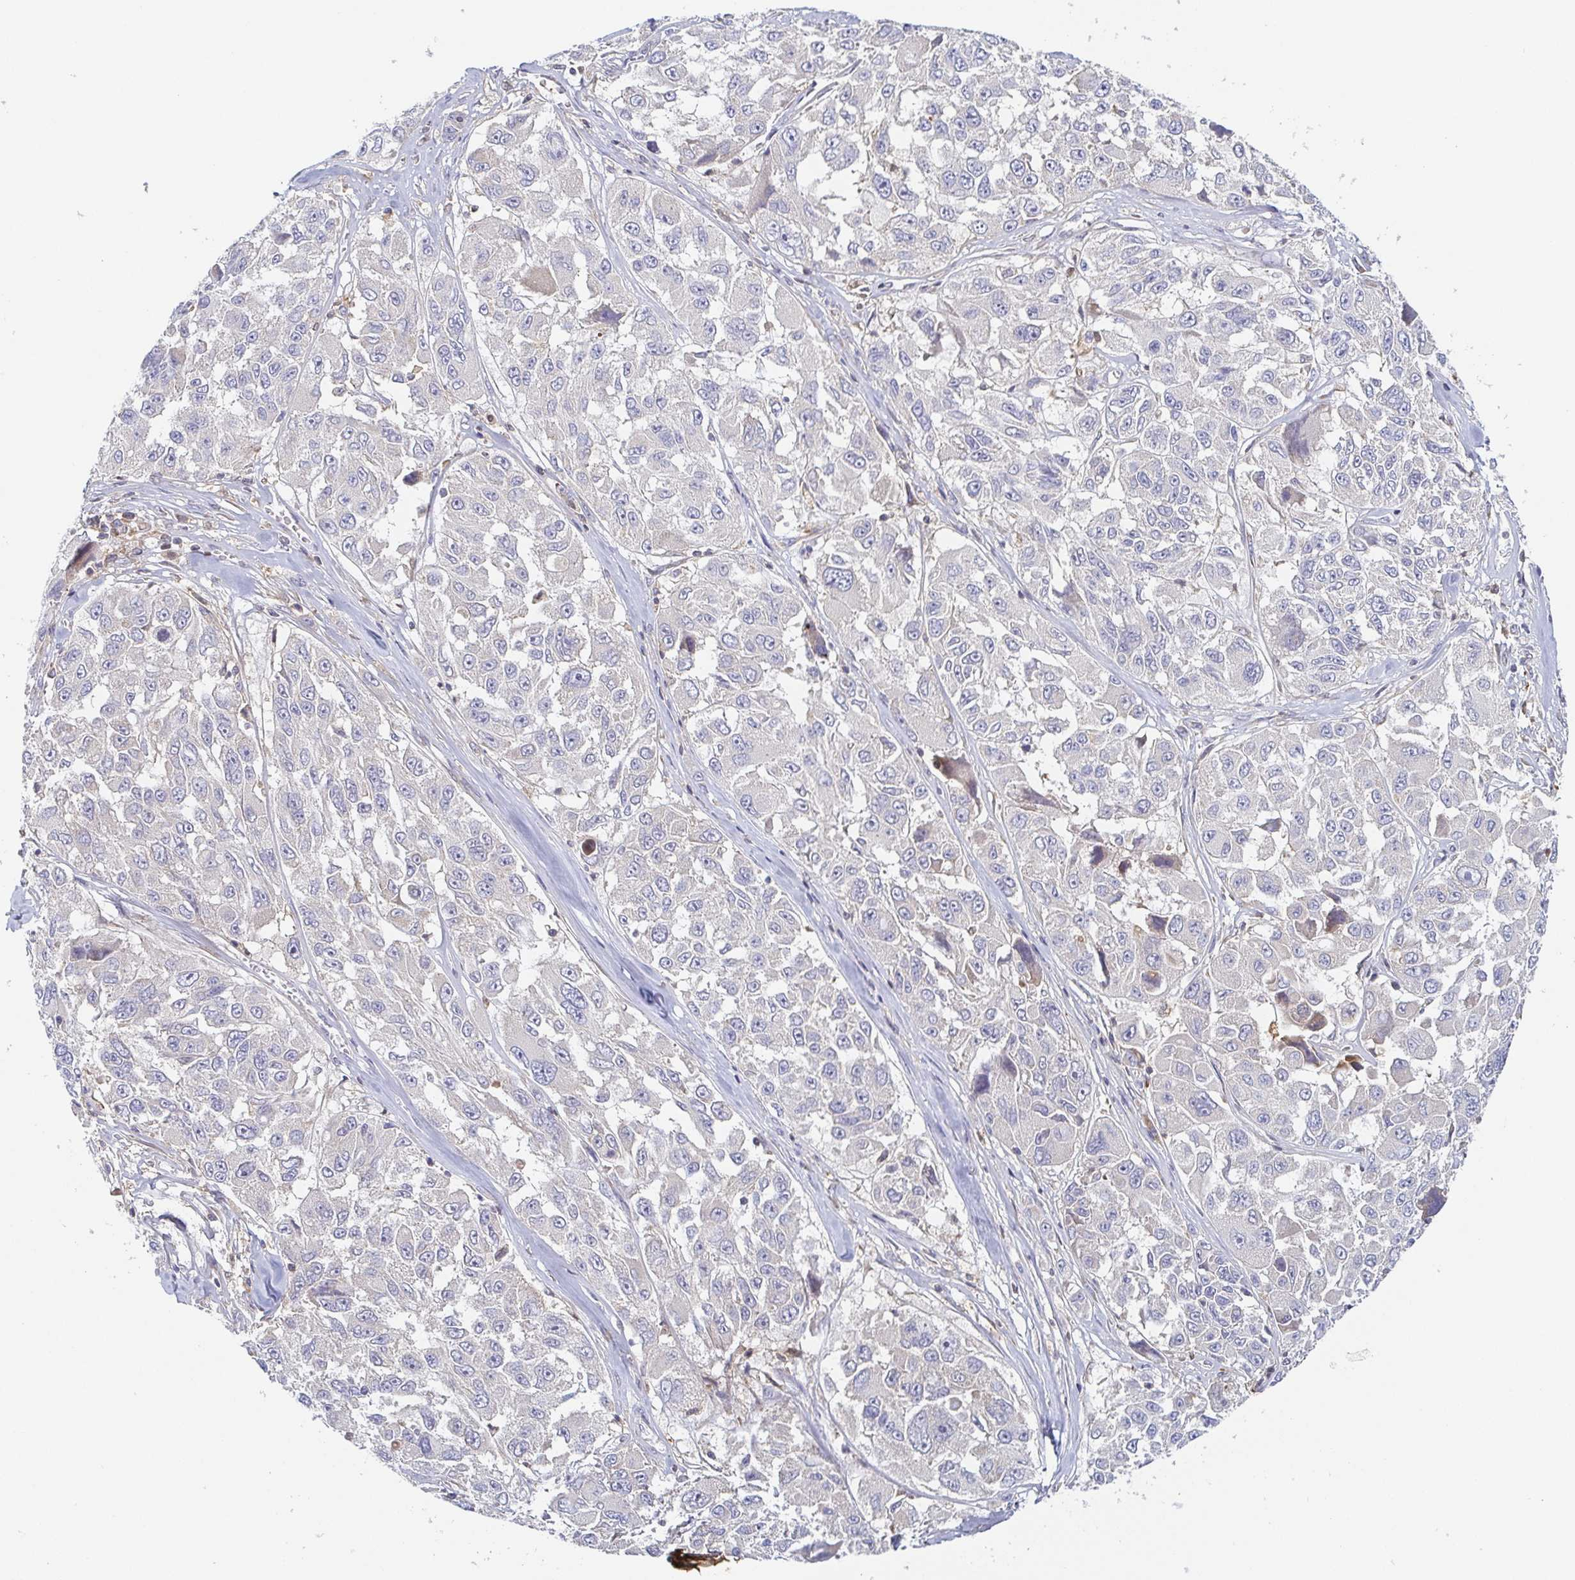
{"staining": {"intensity": "negative", "quantity": "none", "location": "none"}, "tissue": "melanoma", "cell_type": "Tumor cells", "image_type": "cancer", "snomed": [{"axis": "morphology", "description": "Malignant melanoma, NOS"}, {"axis": "topography", "description": "Skin"}], "caption": "Malignant melanoma was stained to show a protein in brown. There is no significant staining in tumor cells.", "gene": "TUFT1", "patient": {"sex": "female", "age": 66}}